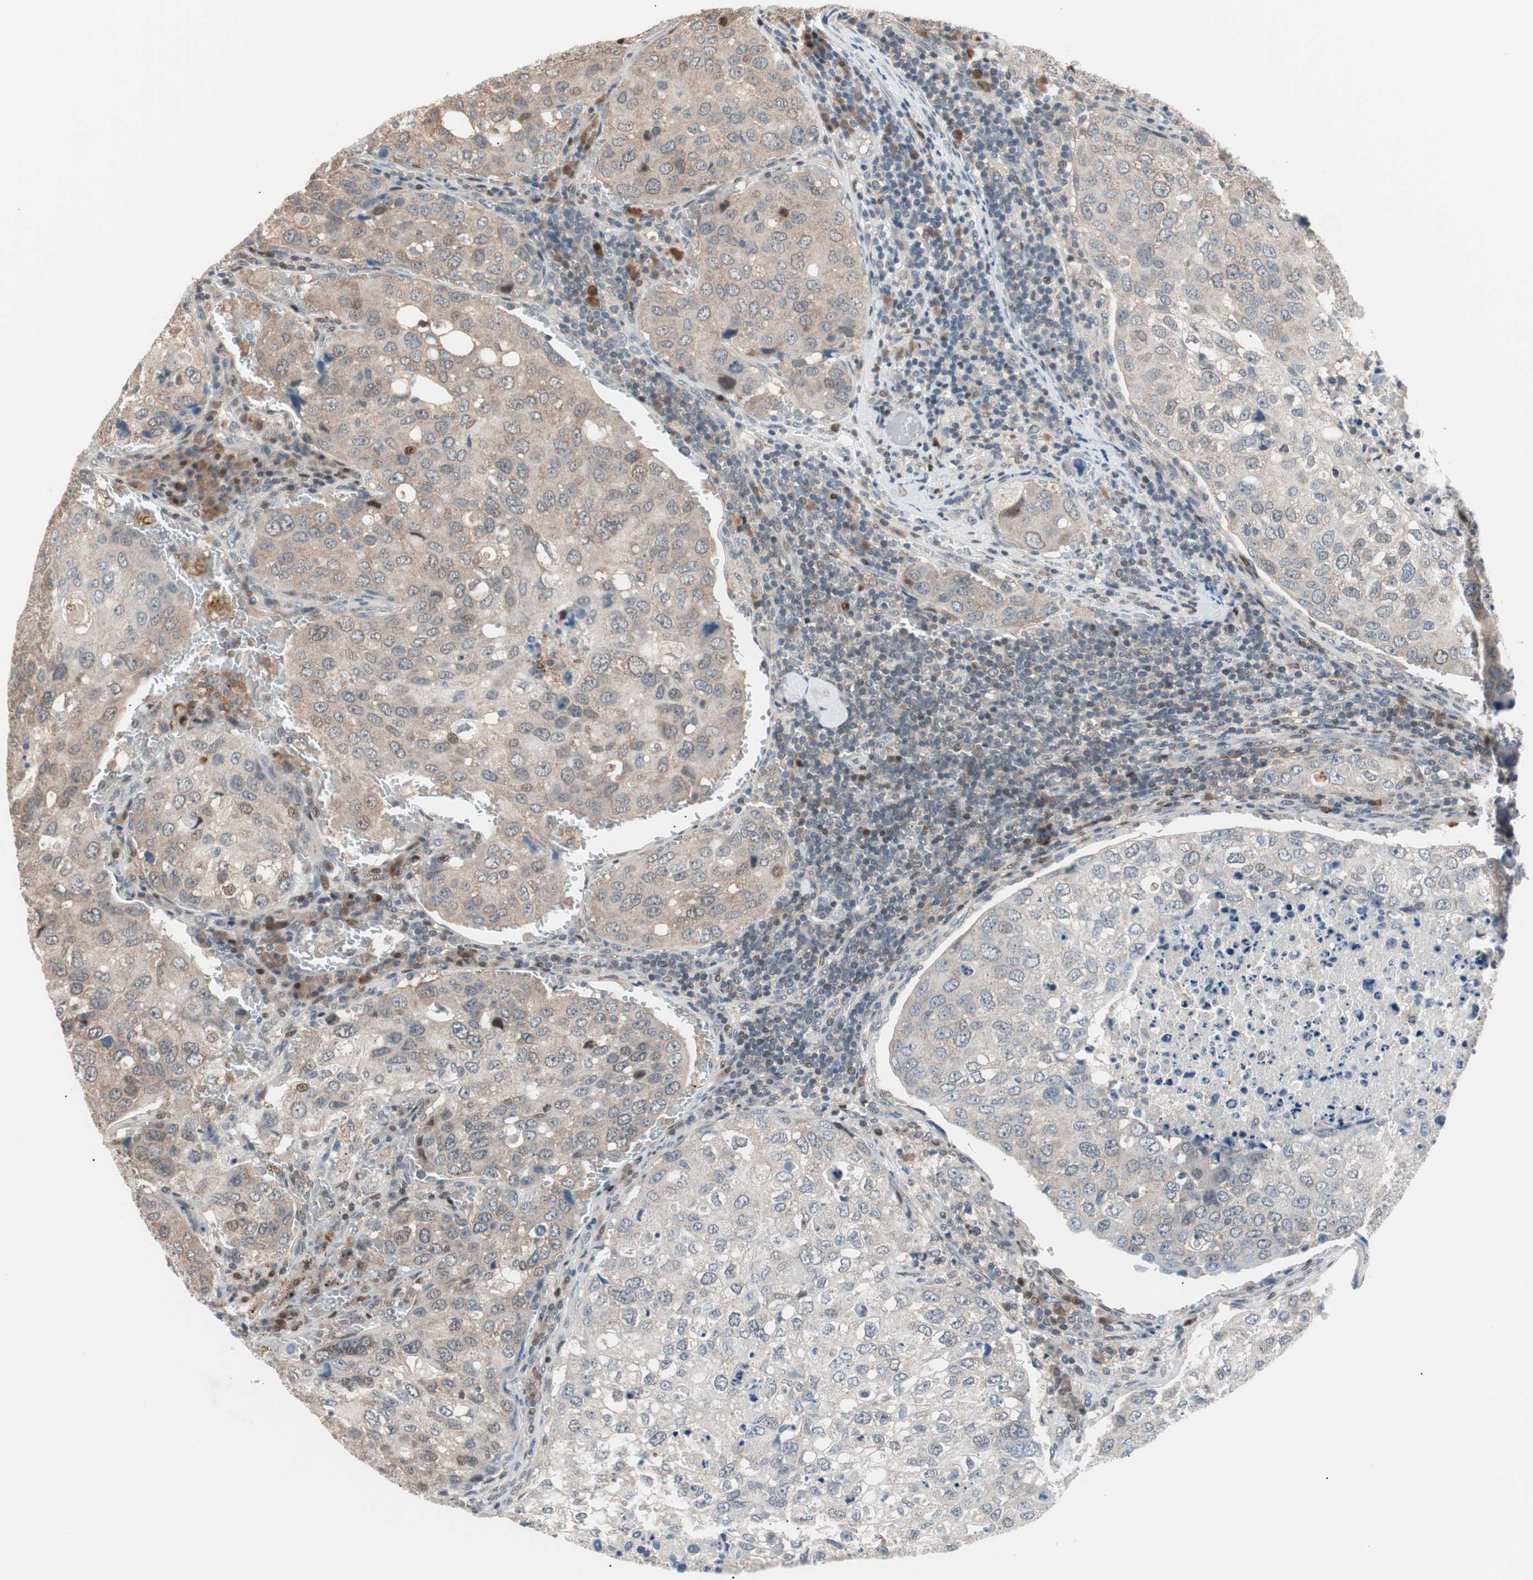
{"staining": {"intensity": "weak", "quantity": "25%-75%", "location": "cytoplasmic/membranous"}, "tissue": "urothelial cancer", "cell_type": "Tumor cells", "image_type": "cancer", "snomed": [{"axis": "morphology", "description": "Urothelial carcinoma, High grade"}, {"axis": "topography", "description": "Lymph node"}, {"axis": "topography", "description": "Urinary bladder"}], "caption": "Immunohistochemistry of human urothelial cancer demonstrates low levels of weak cytoplasmic/membranous staining in approximately 25%-75% of tumor cells. (IHC, brightfield microscopy, high magnification).", "gene": "POLH", "patient": {"sex": "male", "age": 51}}